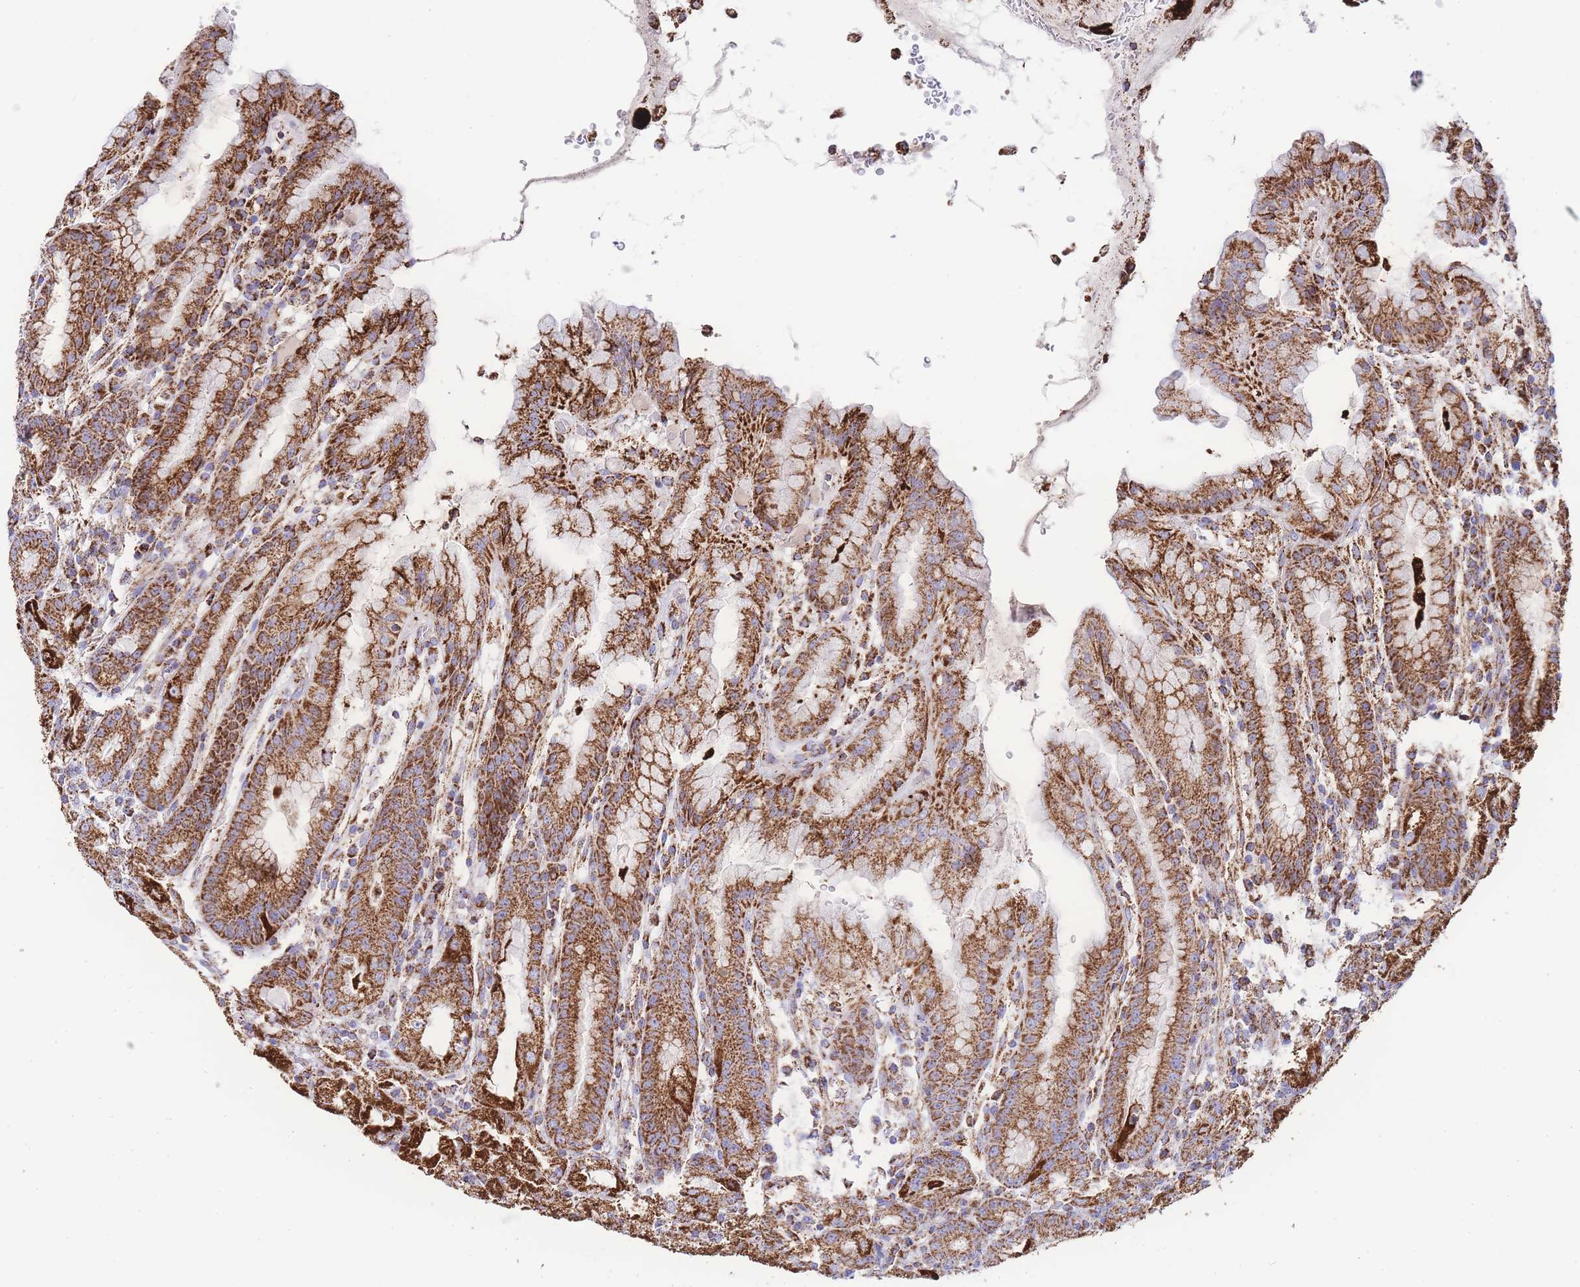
{"staining": {"intensity": "strong", "quantity": ">75%", "location": "cytoplasmic/membranous"}, "tissue": "stomach", "cell_type": "Glandular cells", "image_type": "normal", "snomed": [{"axis": "morphology", "description": "Normal tissue, NOS"}, {"axis": "topography", "description": "Stomach, upper"}], "caption": "Protein staining demonstrates strong cytoplasmic/membranous staining in about >75% of glandular cells in benign stomach.", "gene": "GSTM1", "patient": {"sex": "male", "age": 52}}